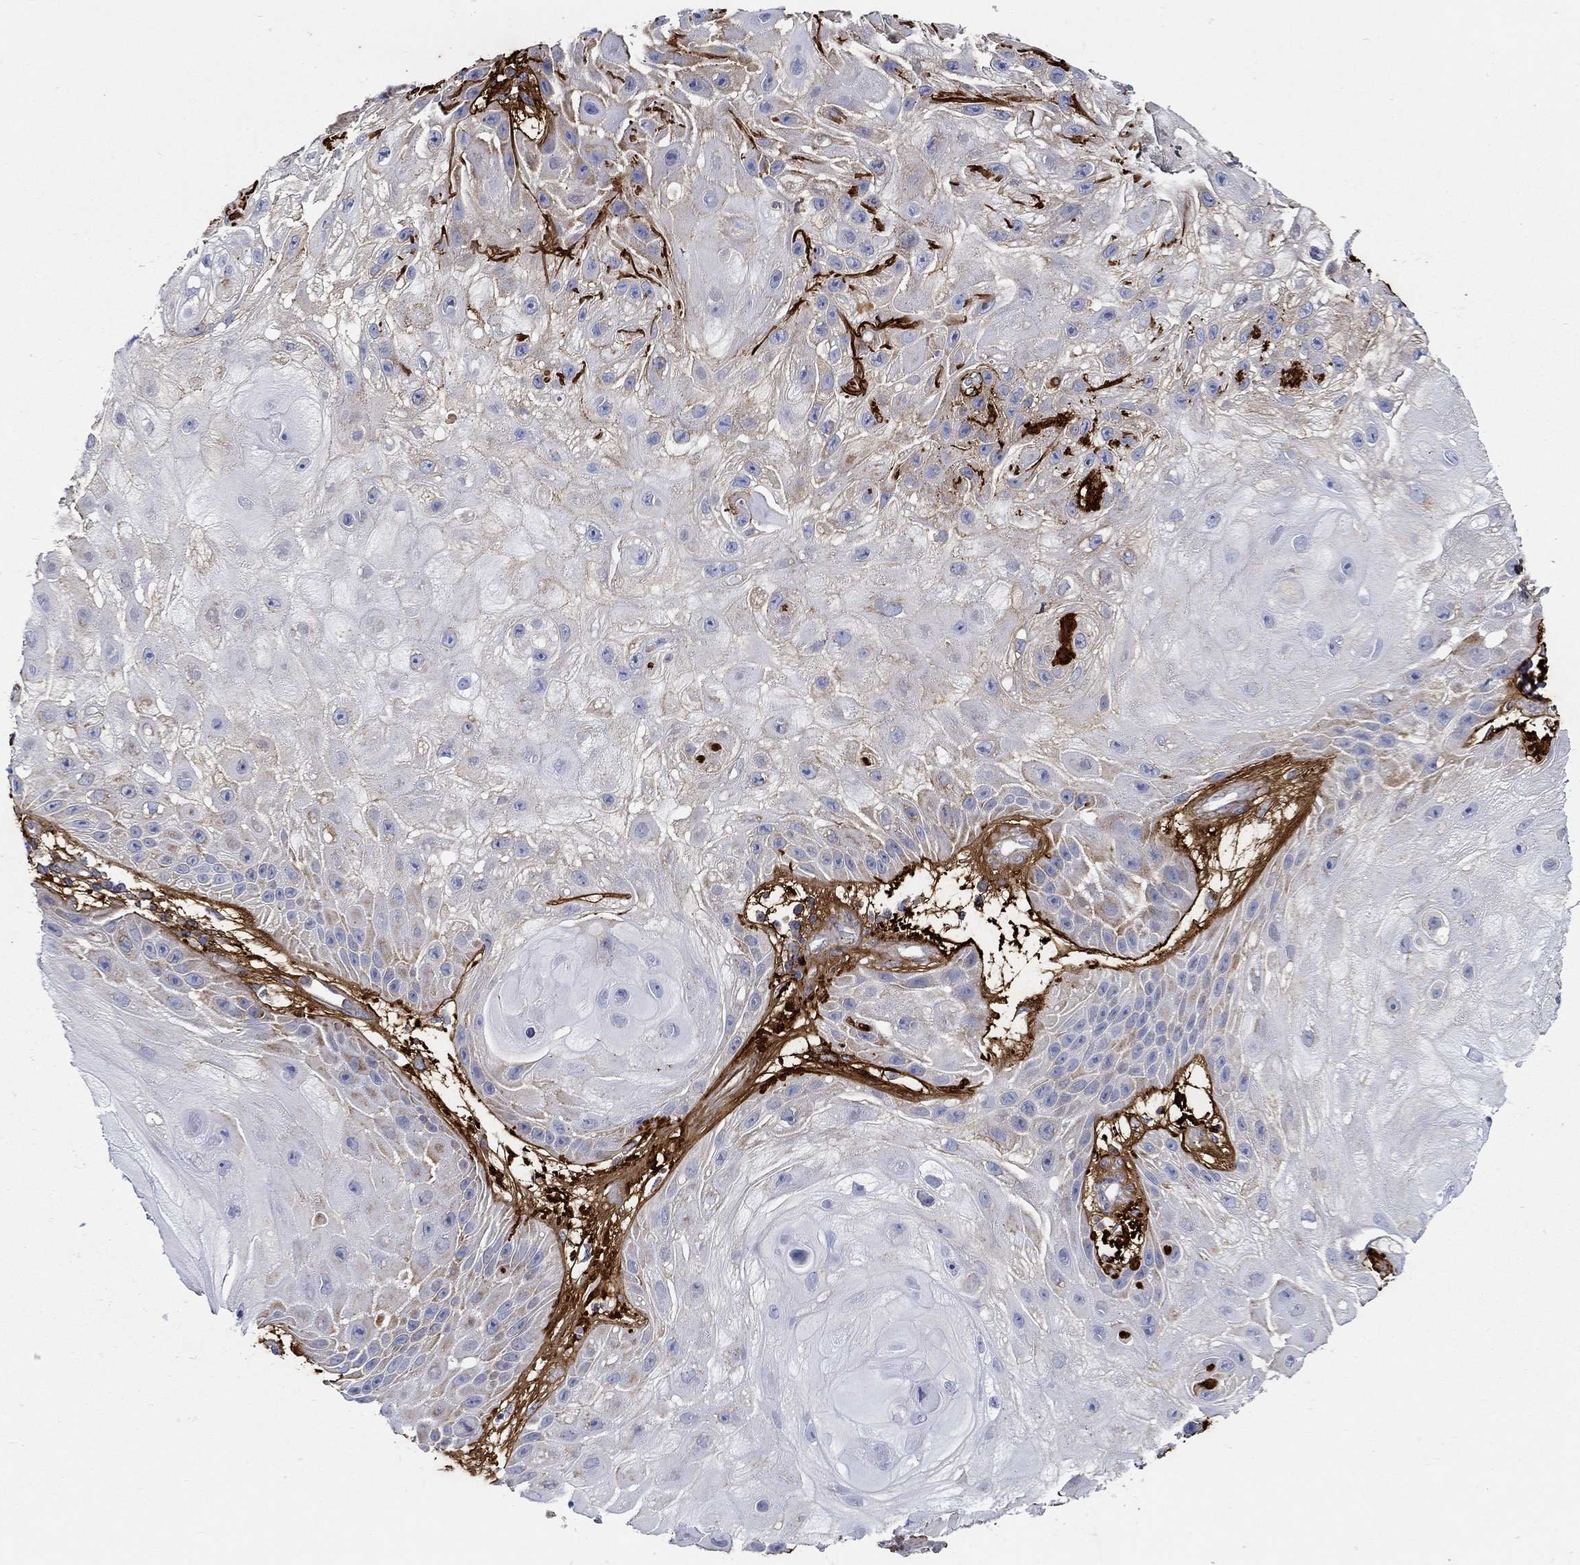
{"staining": {"intensity": "negative", "quantity": "none", "location": "none"}, "tissue": "skin cancer", "cell_type": "Tumor cells", "image_type": "cancer", "snomed": [{"axis": "morphology", "description": "Normal tissue, NOS"}, {"axis": "morphology", "description": "Squamous cell carcinoma, NOS"}, {"axis": "topography", "description": "Skin"}], "caption": "IHC of human squamous cell carcinoma (skin) demonstrates no positivity in tumor cells. (DAB immunohistochemistry visualized using brightfield microscopy, high magnification).", "gene": "TGFBI", "patient": {"sex": "male", "age": 79}}